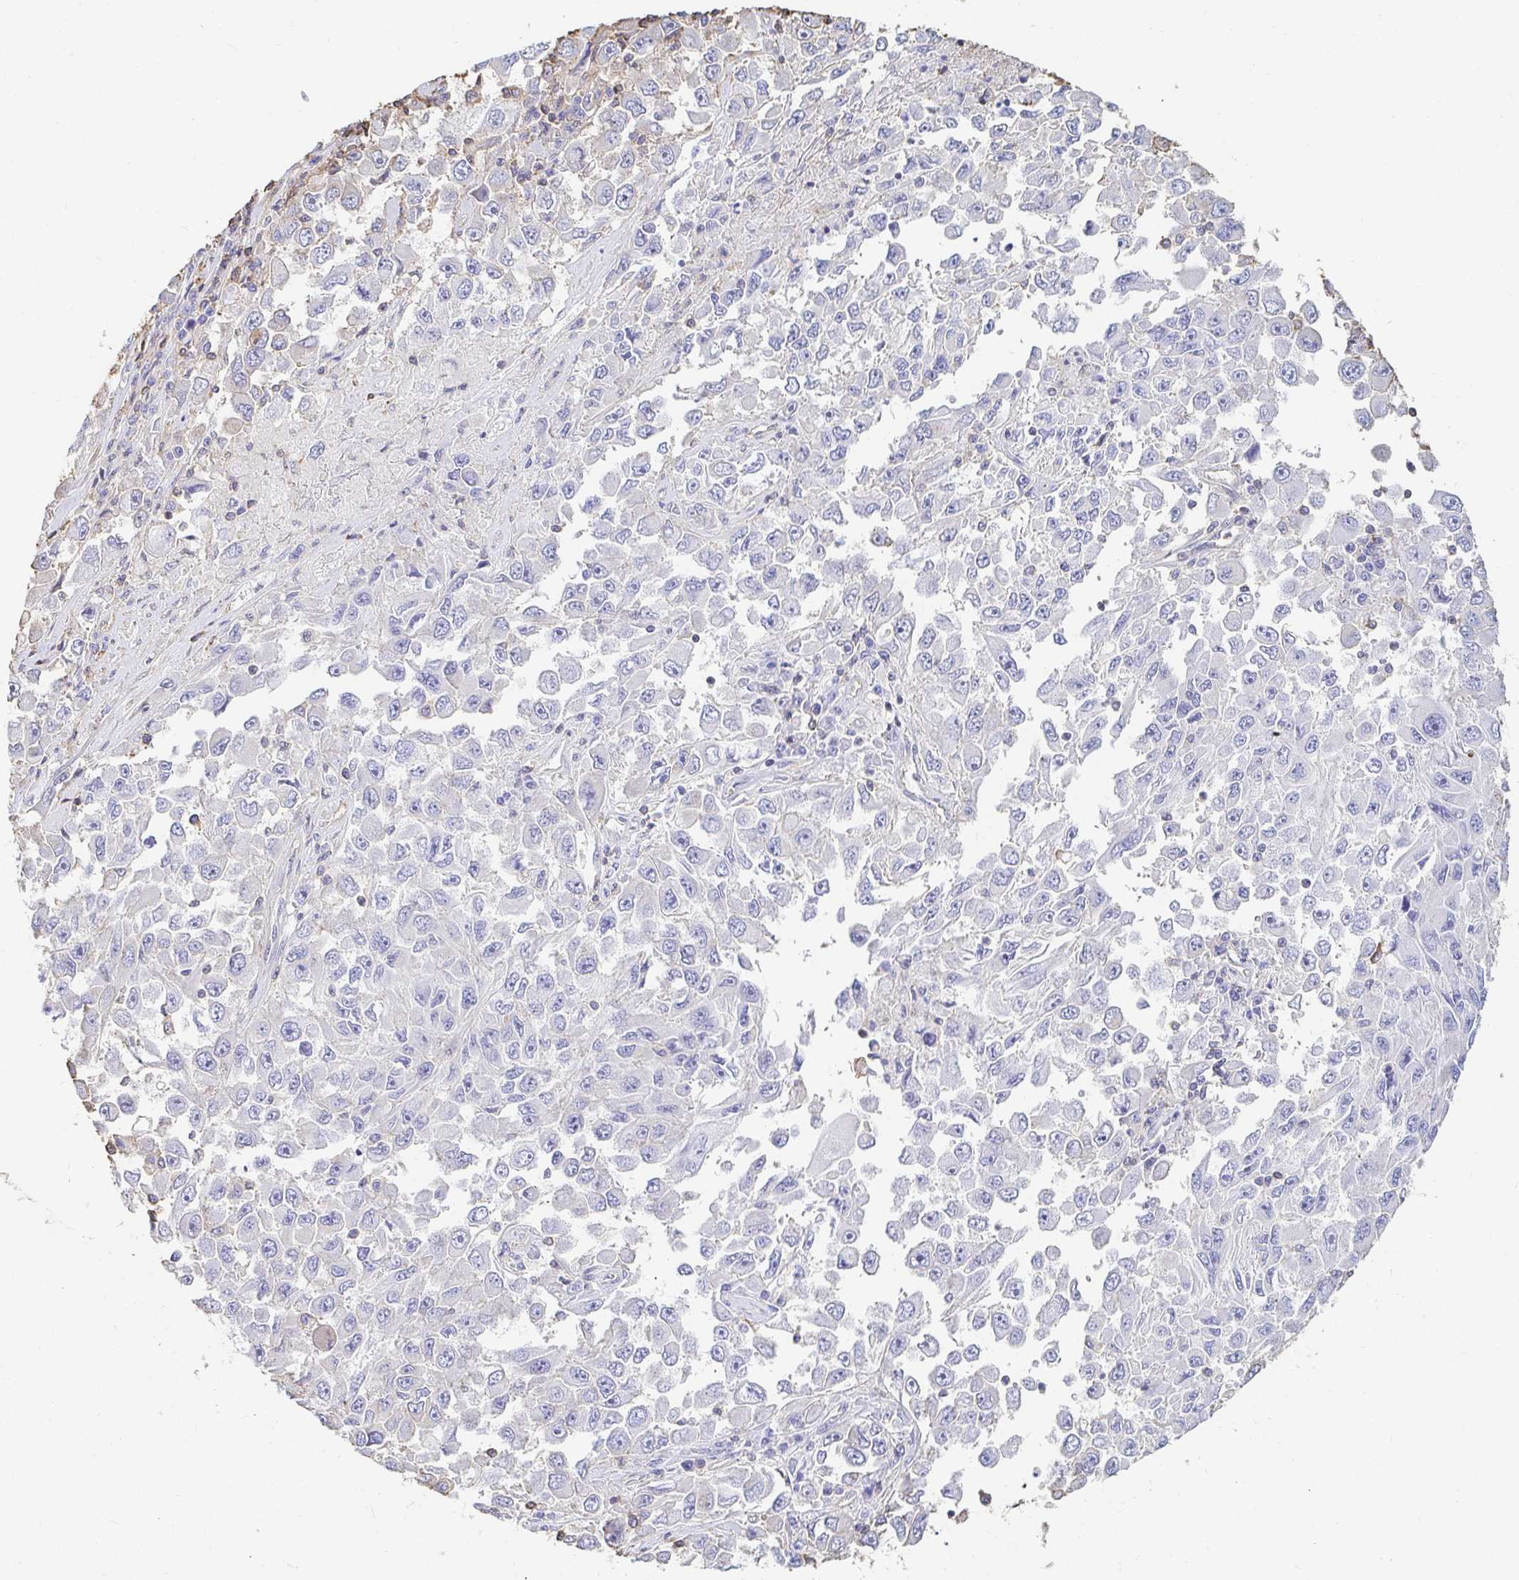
{"staining": {"intensity": "negative", "quantity": "none", "location": "none"}, "tissue": "melanoma", "cell_type": "Tumor cells", "image_type": "cancer", "snomed": [{"axis": "morphology", "description": "Malignant melanoma, Metastatic site"}, {"axis": "topography", "description": "Lymph node"}], "caption": "Photomicrograph shows no protein positivity in tumor cells of malignant melanoma (metastatic site) tissue.", "gene": "PTPN14", "patient": {"sex": "female", "age": 67}}